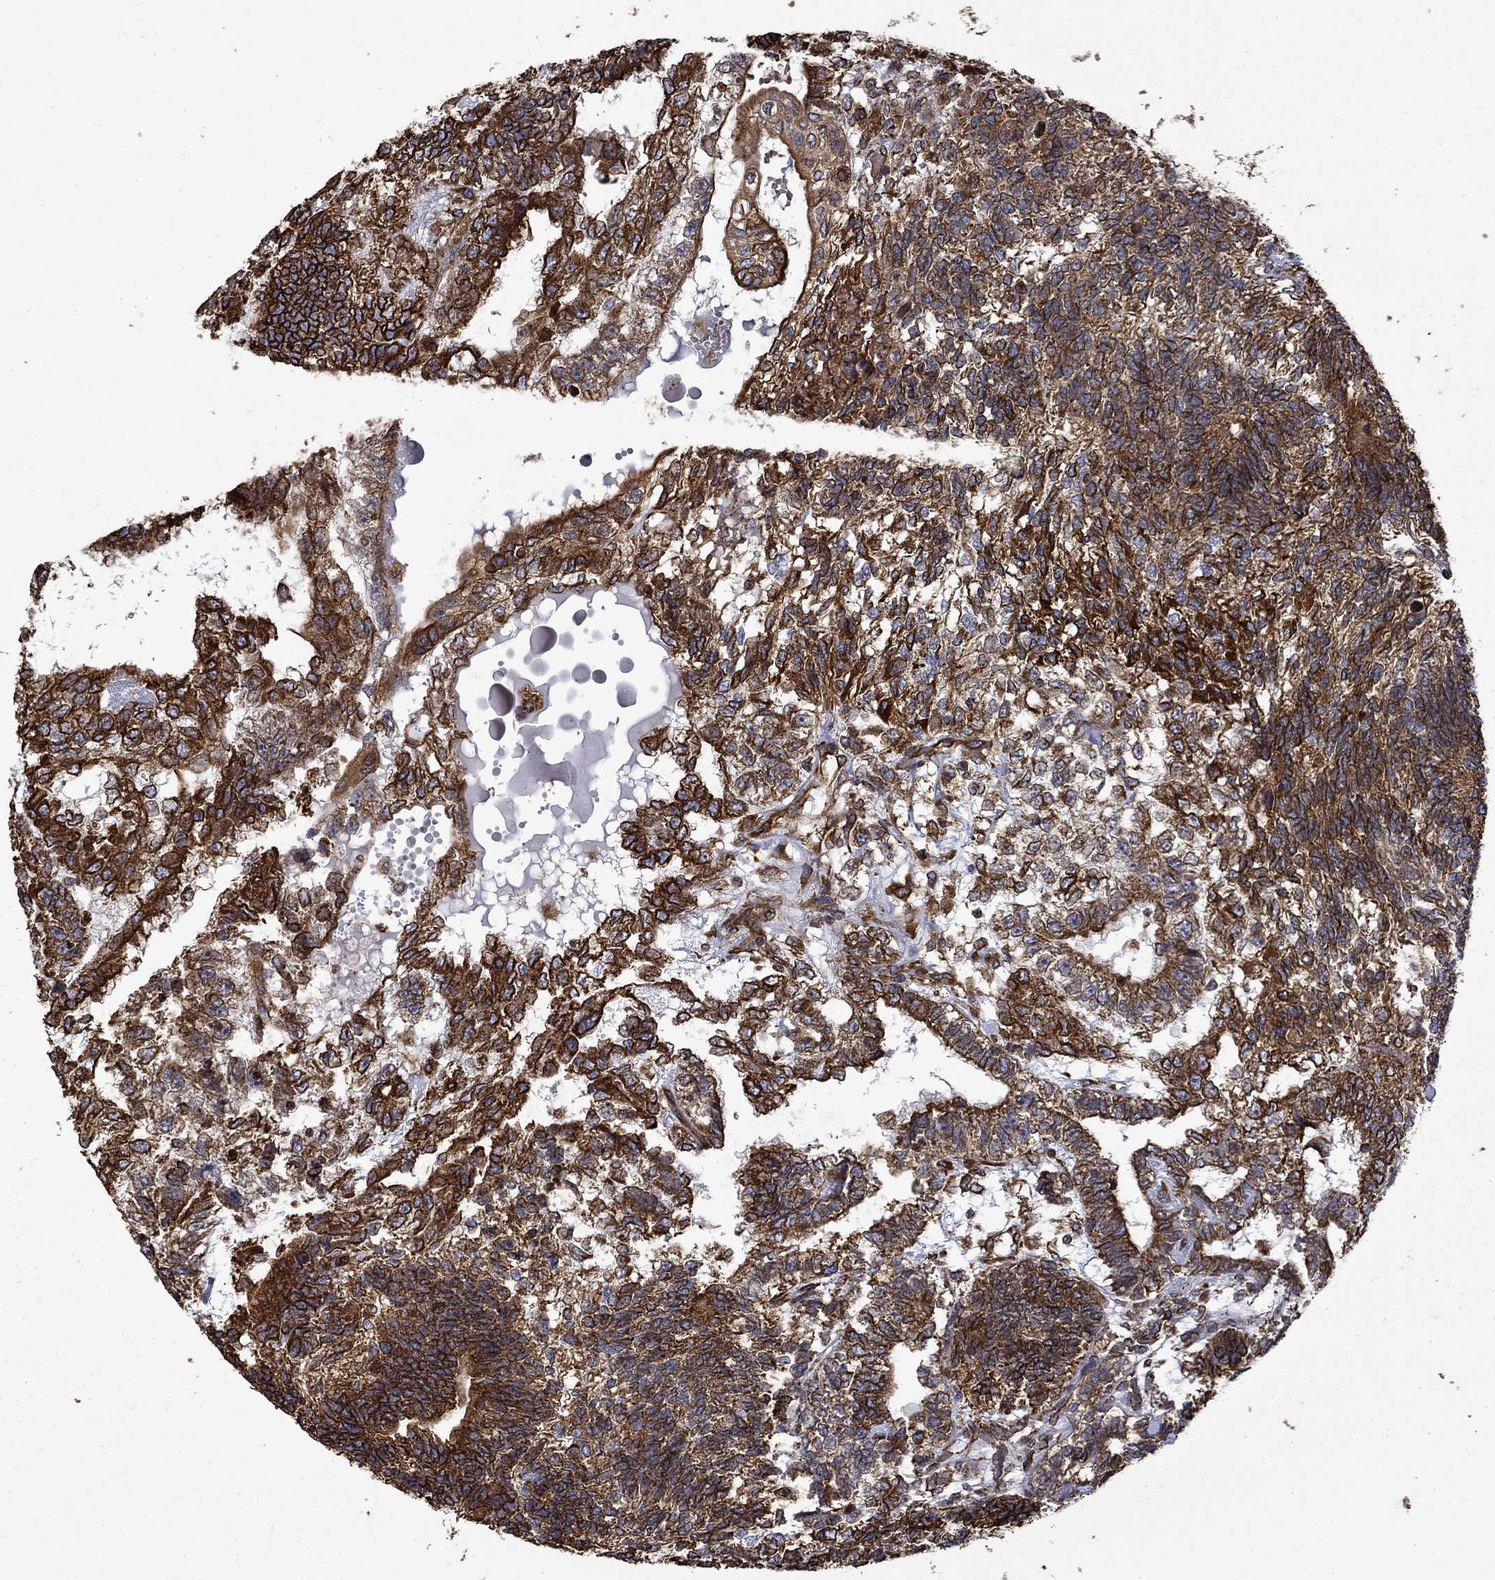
{"staining": {"intensity": "strong", "quantity": ">75%", "location": "cytoplasmic/membranous"}, "tissue": "testis cancer", "cell_type": "Tumor cells", "image_type": "cancer", "snomed": [{"axis": "morphology", "description": "Seminoma, NOS"}, {"axis": "morphology", "description": "Carcinoma, Embryonal, NOS"}, {"axis": "topography", "description": "Testis"}], "caption": "Immunohistochemical staining of human testis cancer exhibits strong cytoplasmic/membranous protein staining in about >75% of tumor cells.", "gene": "CUTC", "patient": {"sex": "male", "age": 41}}